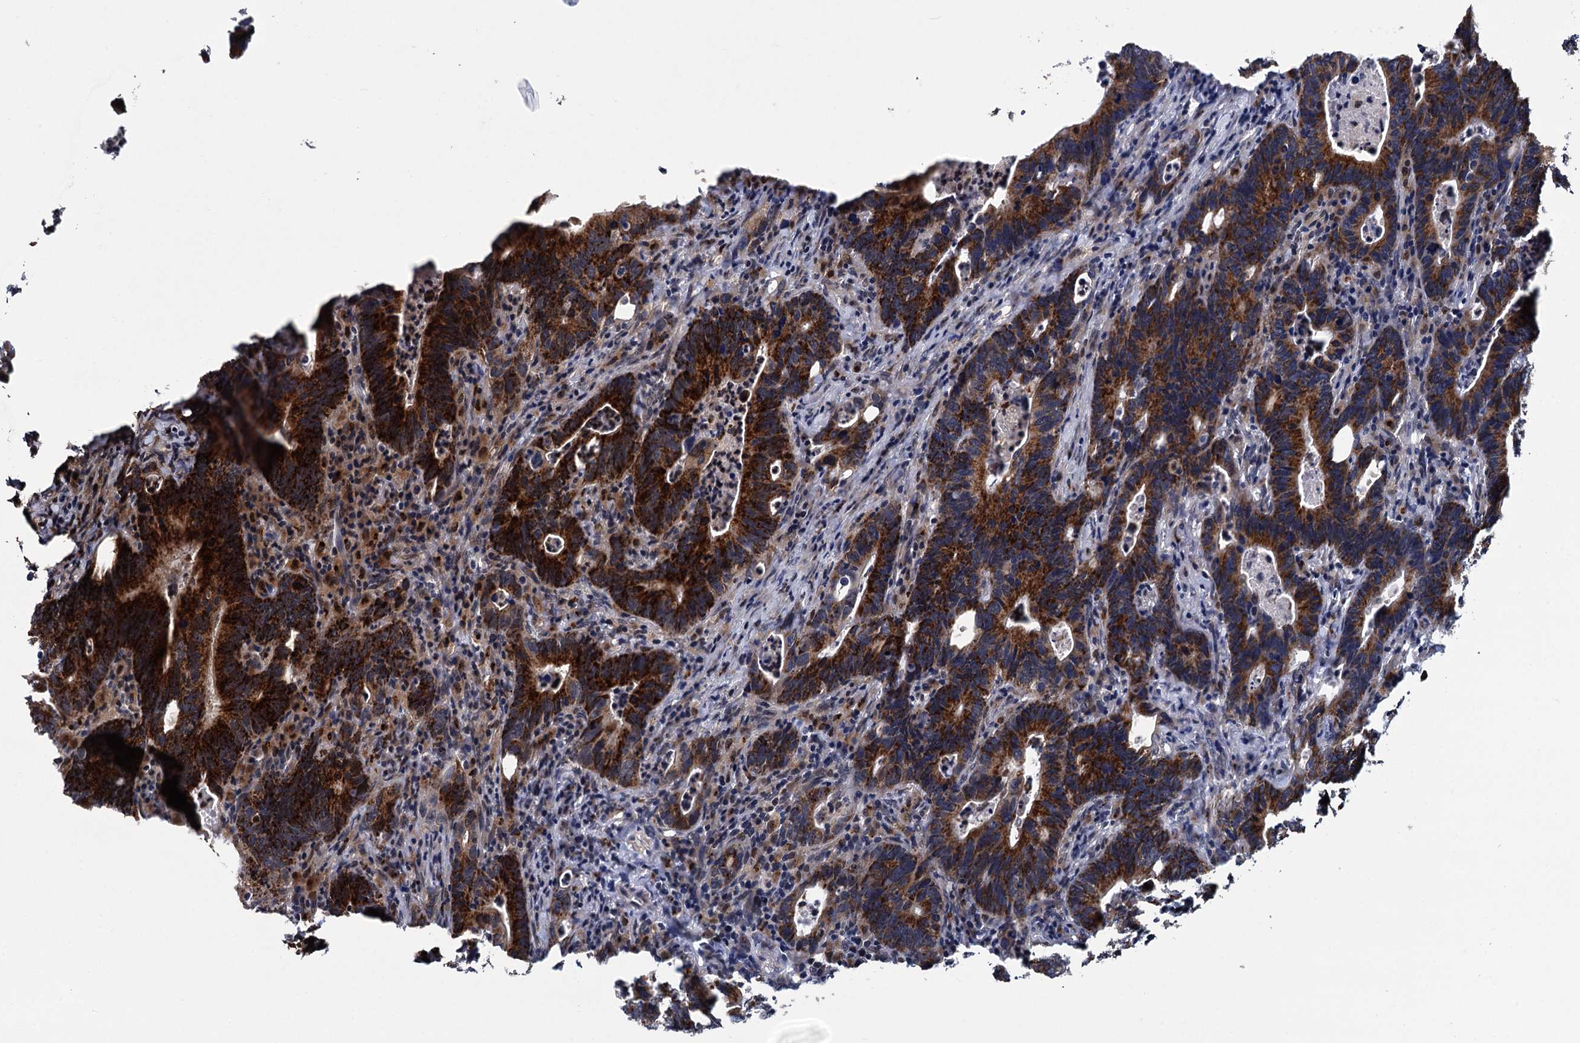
{"staining": {"intensity": "strong", "quantity": "25%-75%", "location": "cytoplasmic/membranous"}, "tissue": "colorectal cancer", "cell_type": "Tumor cells", "image_type": "cancer", "snomed": [{"axis": "morphology", "description": "Adenocarcinoma, NOS"}, {"axis": "topography", "description": "Colon"}], "caption": "Adenocarcinoma (colorectal) stained with IHC shows strong cytoplasmic/membranous staining in about 25%-75% of tumor cells.", "gene": "GAL3ST4", "patient": {"sex": "female", "age": 75}}